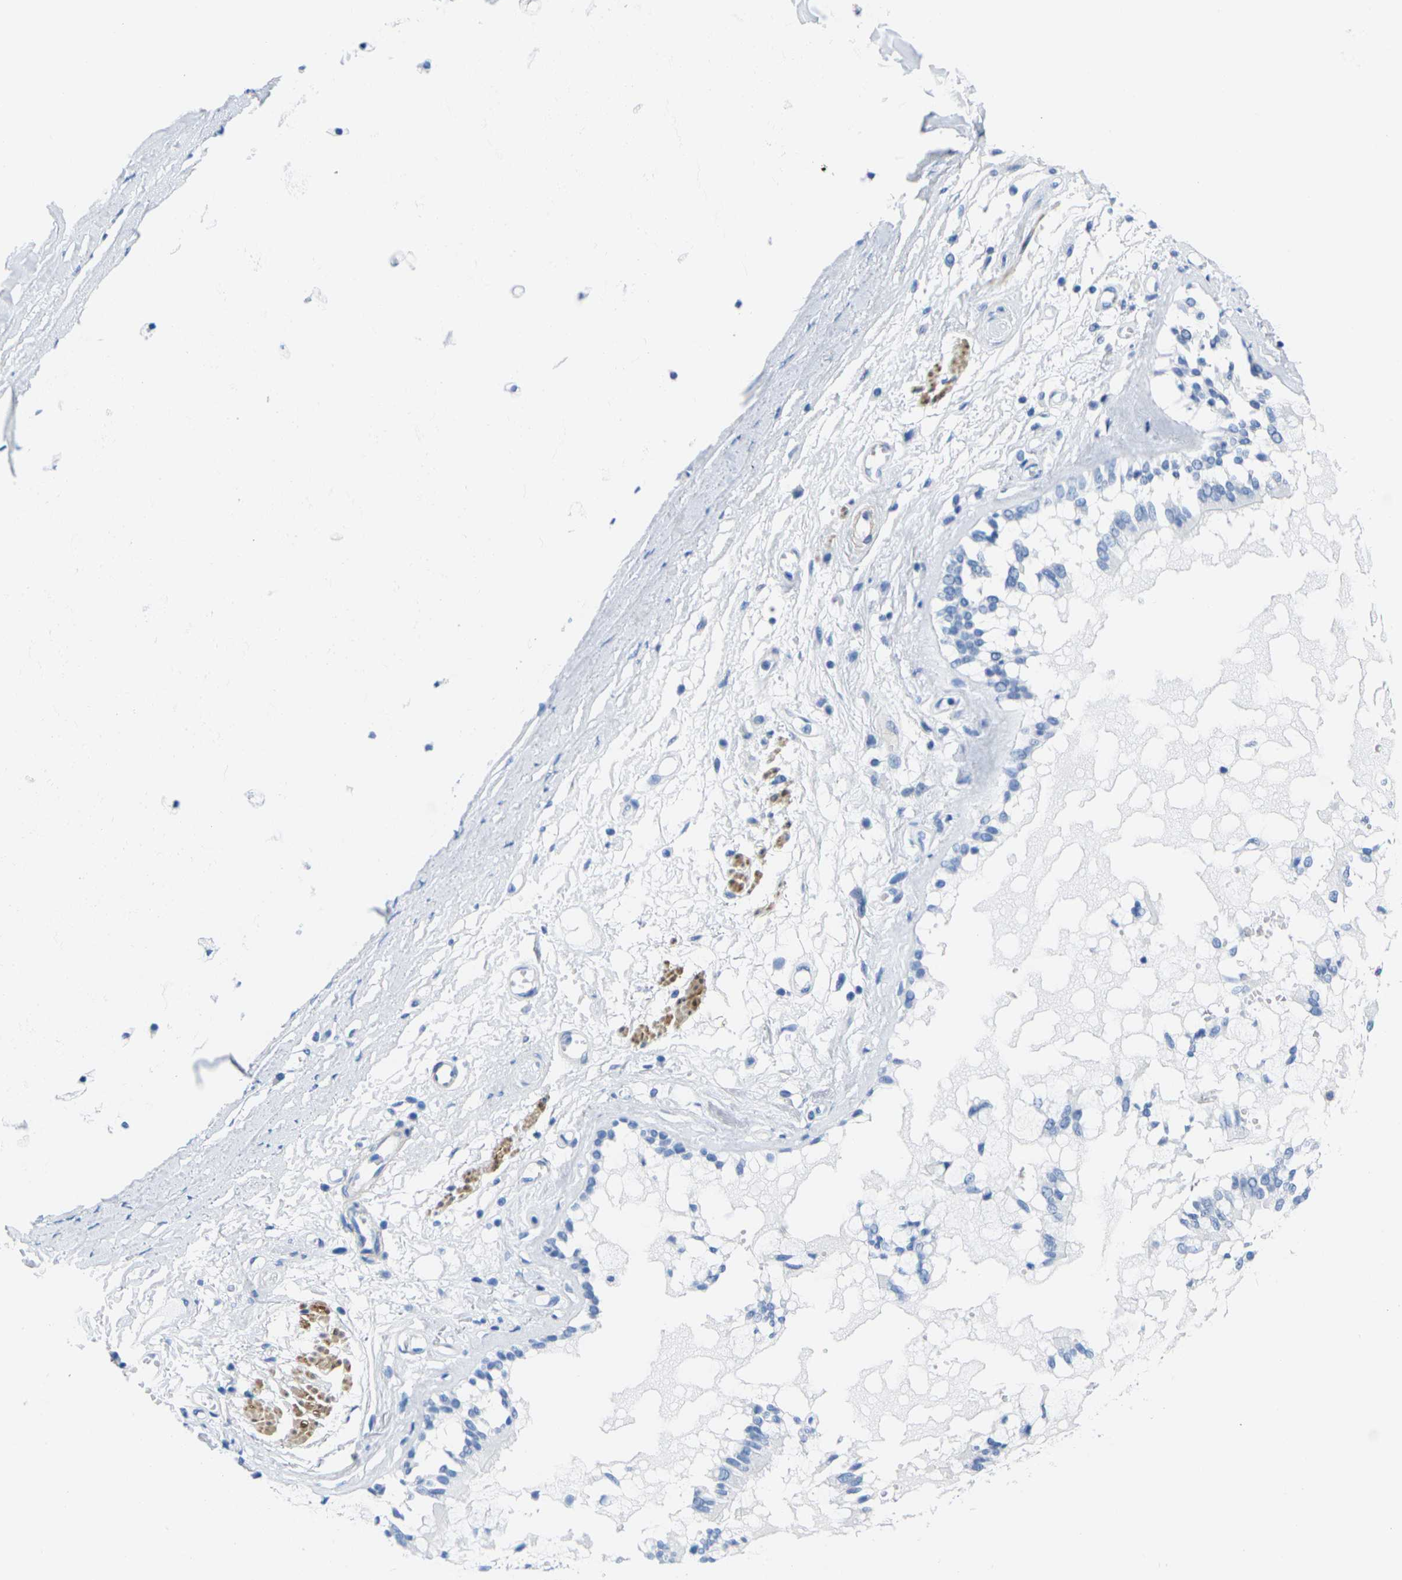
{"staining": {"intensity": "negative", "quantity": "none", "location": "none"}, "tissue": "bronchus", "cell_type": "Respiratory epithelial cells", "image_type": "normal", "snomed": [{"axis": "morphology", "description": "Normal tissue, NOS"}, {"axis": "morphology", "description": "Inflammation, NOS"}, {"axis": "topography", "description": "Cartilage tissue"}, {"axis": "topography", "description": "Lung"}], "caption": "High power microscopy photomicrograph of an immunohistochemistry (IHC) histopathology image of normal bronchus, revealing no significant staining in respiratory epithelial cells.", "gene": "CNN1", "patient": {"sex": "male", "age": 71}}